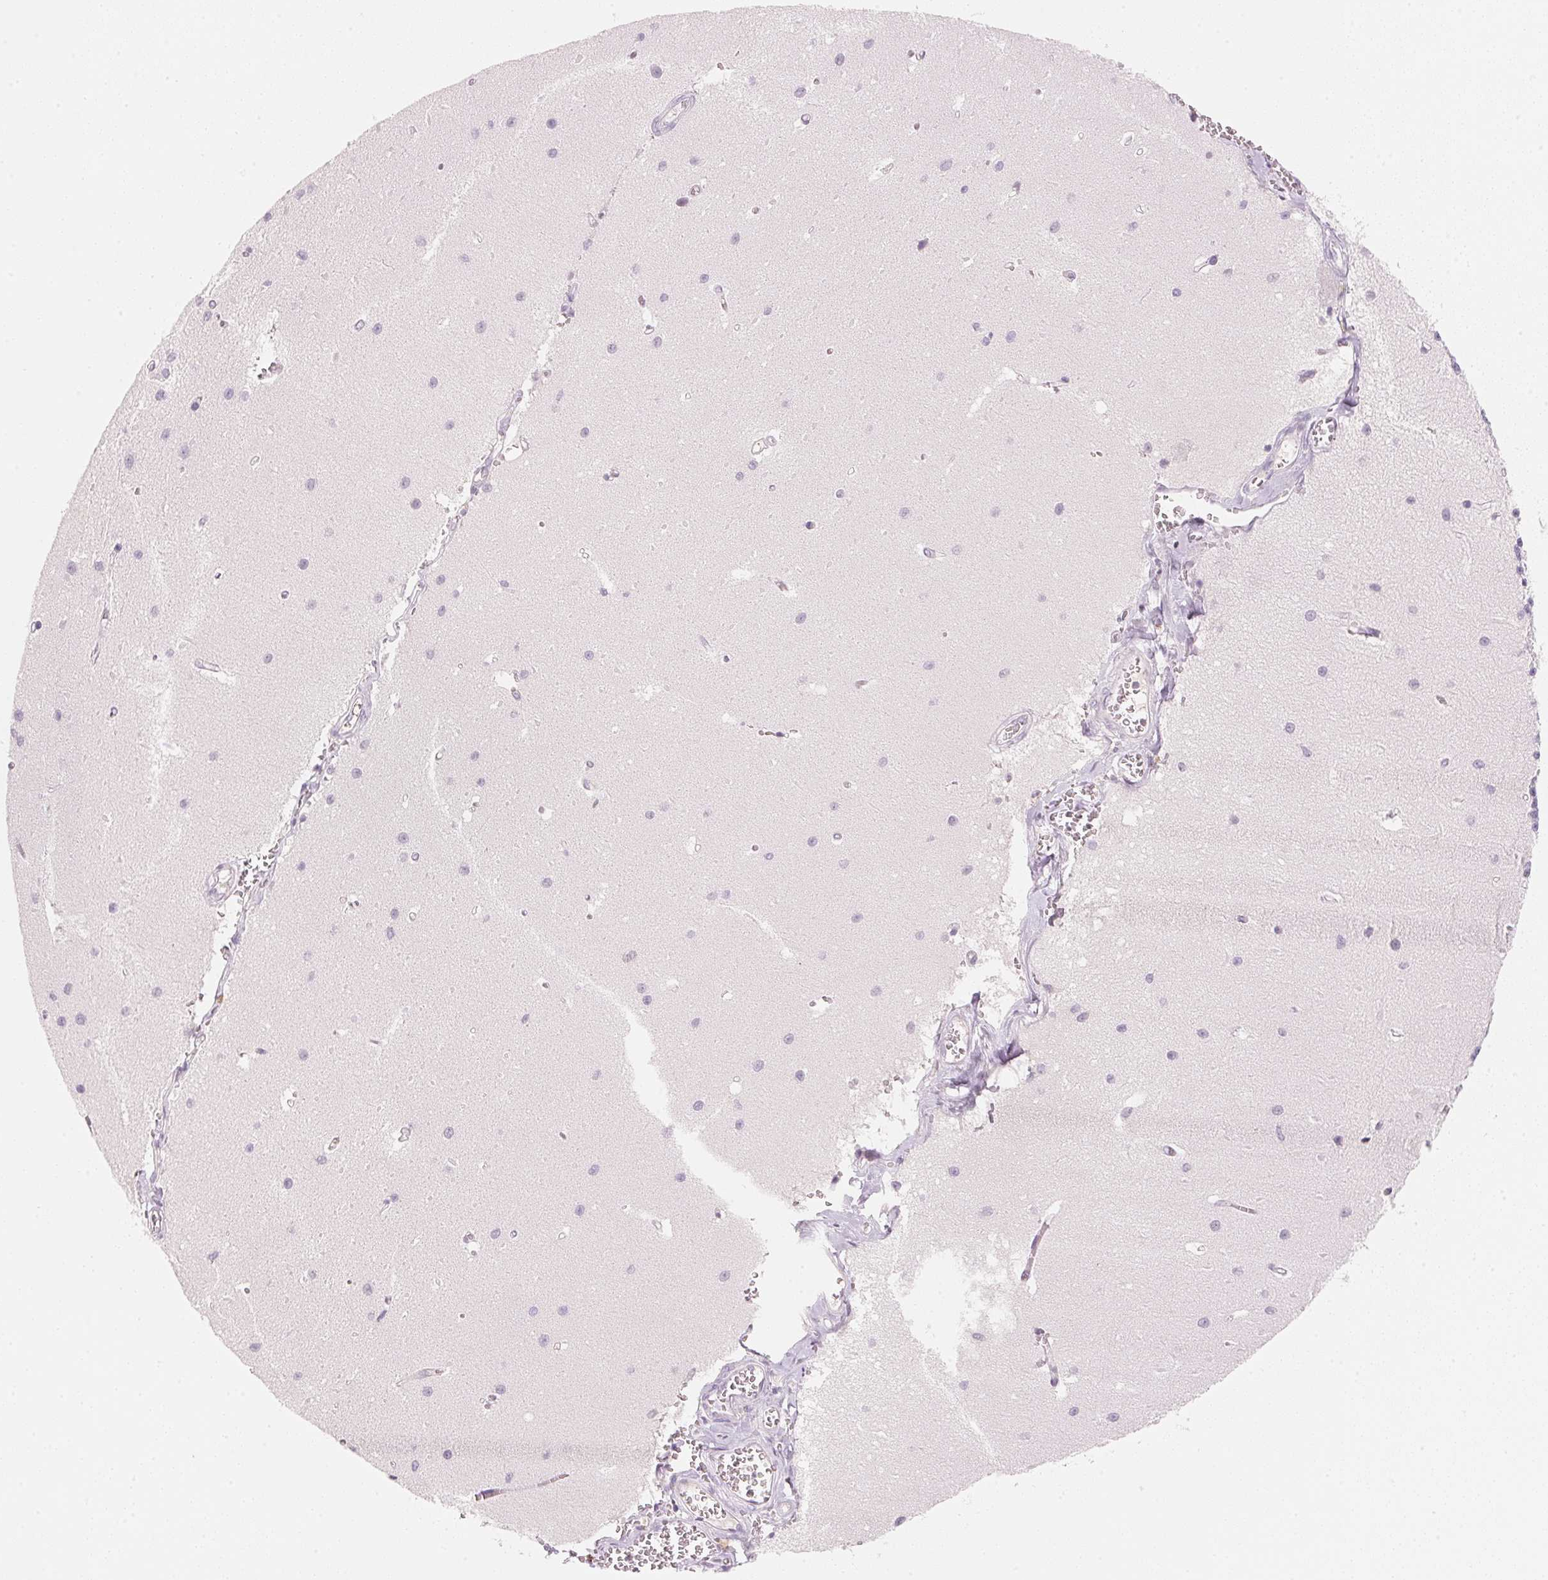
{"staining": {"intensity": "negative", "quantity": "none", "location": "none"}, "tissue": "cerebellum", "cell_type": "Cells in granular layer", "image_type": "normal", "snomed": [{"axis": "morphology", "description": "Normal tissue, NOS"}, {"axis": "topography", "description": "Cerebellum"}], "caption": "Protein analysis of unremarkable cerebellum displays no significant positivity in cells in granular layer.", "gene": "HOXB13", "patient": {"sex": "male", "age": 37}}